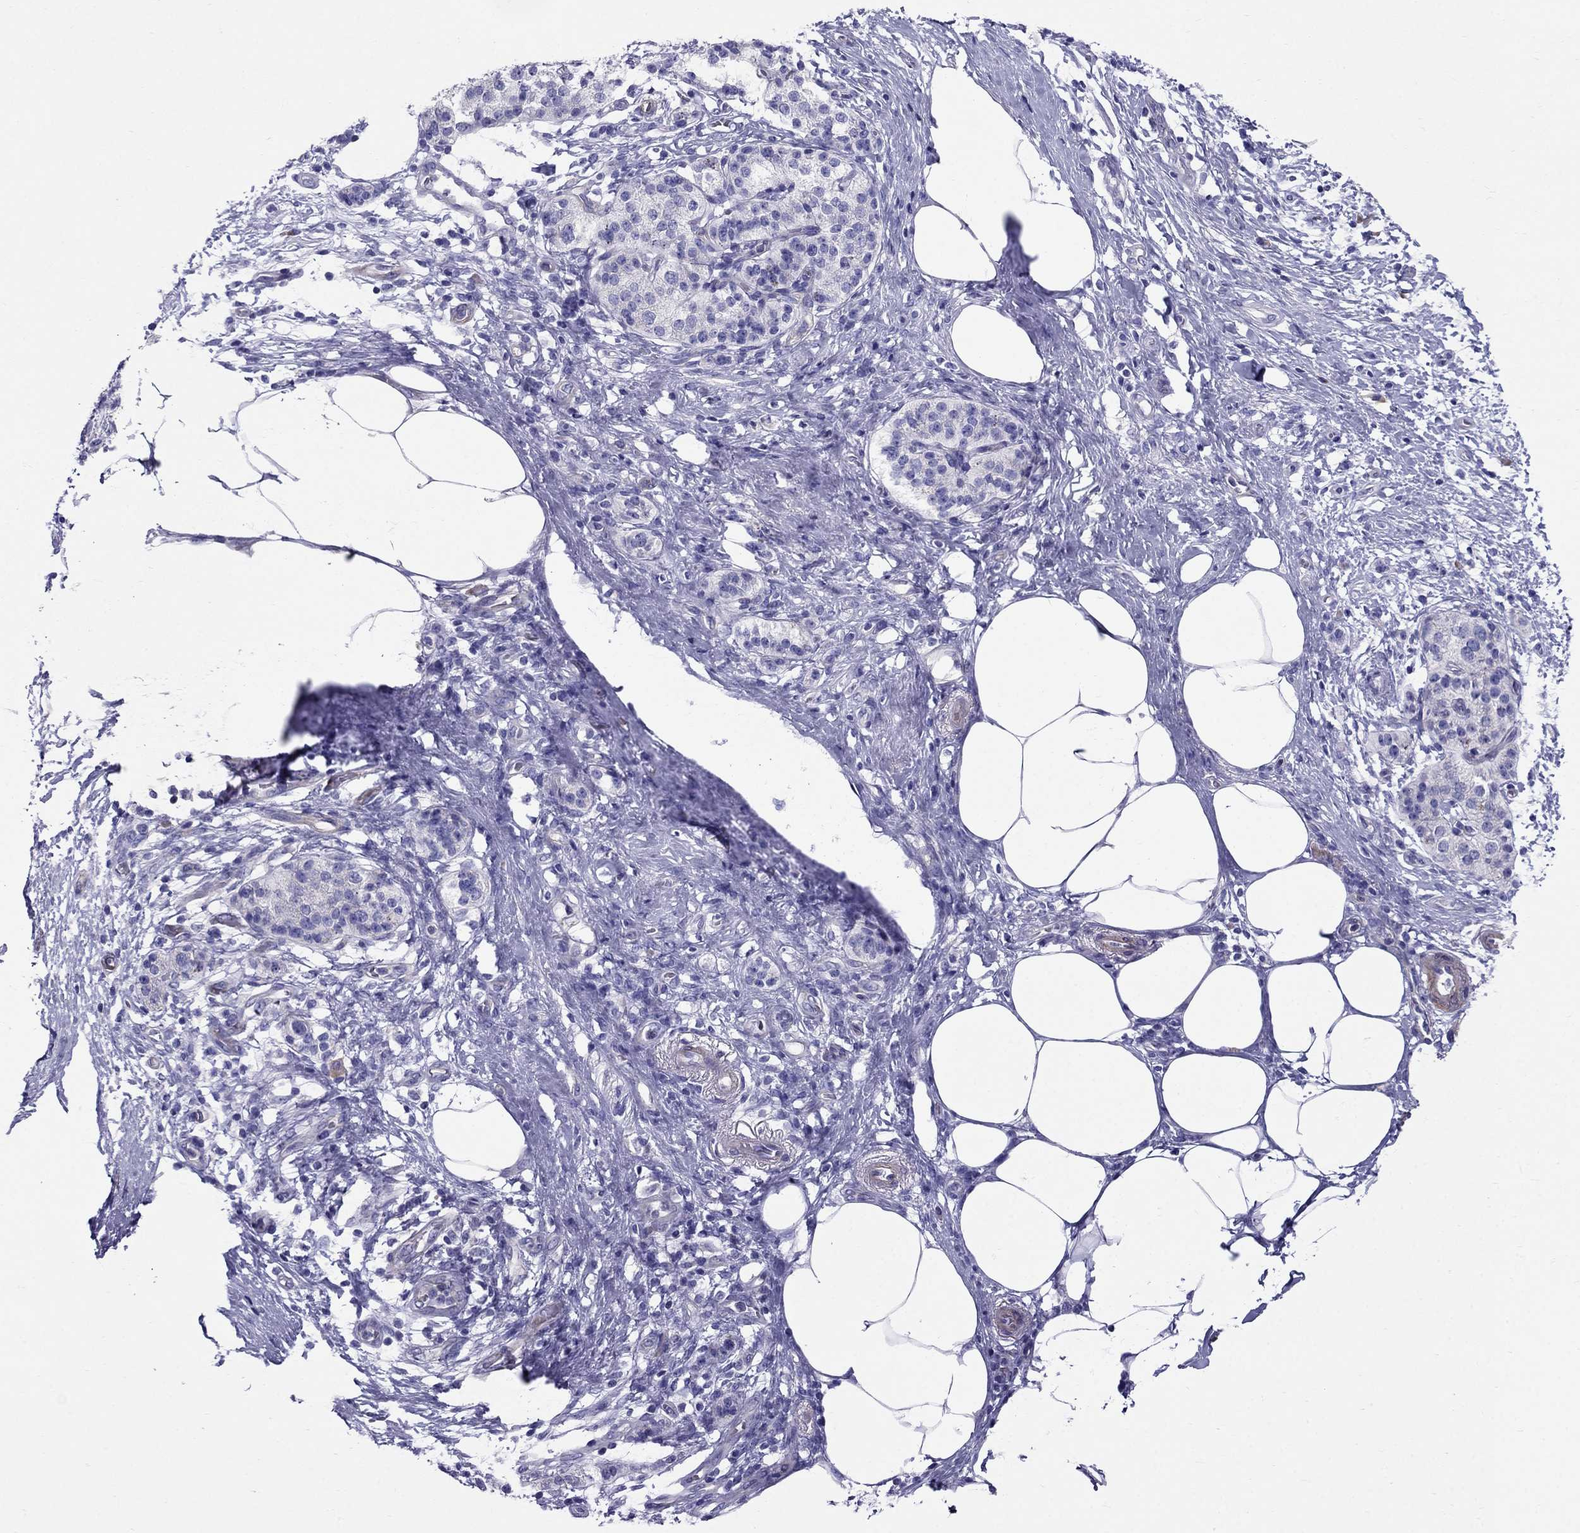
{"staining": {"intensity": "negative", "quantity": "none", "location": "none"}, "tissue": "pancreatic cancer", "cell_type": "Tumor cells", "image_type": "cancer", "snomed": [{"axis": "morphology", "description": "Adenocarcinoma, NOS"}, {"axis": "topography", "description": "Pancreas"}], "caption": "Immunohistochemistry of human pancreatic cancer (adenocarcinoma) shows no positivity in tumor cells. Nuclei are stained in blue.", "gene": "GPR50", "patient": {"sex": "female", "age": 72}}